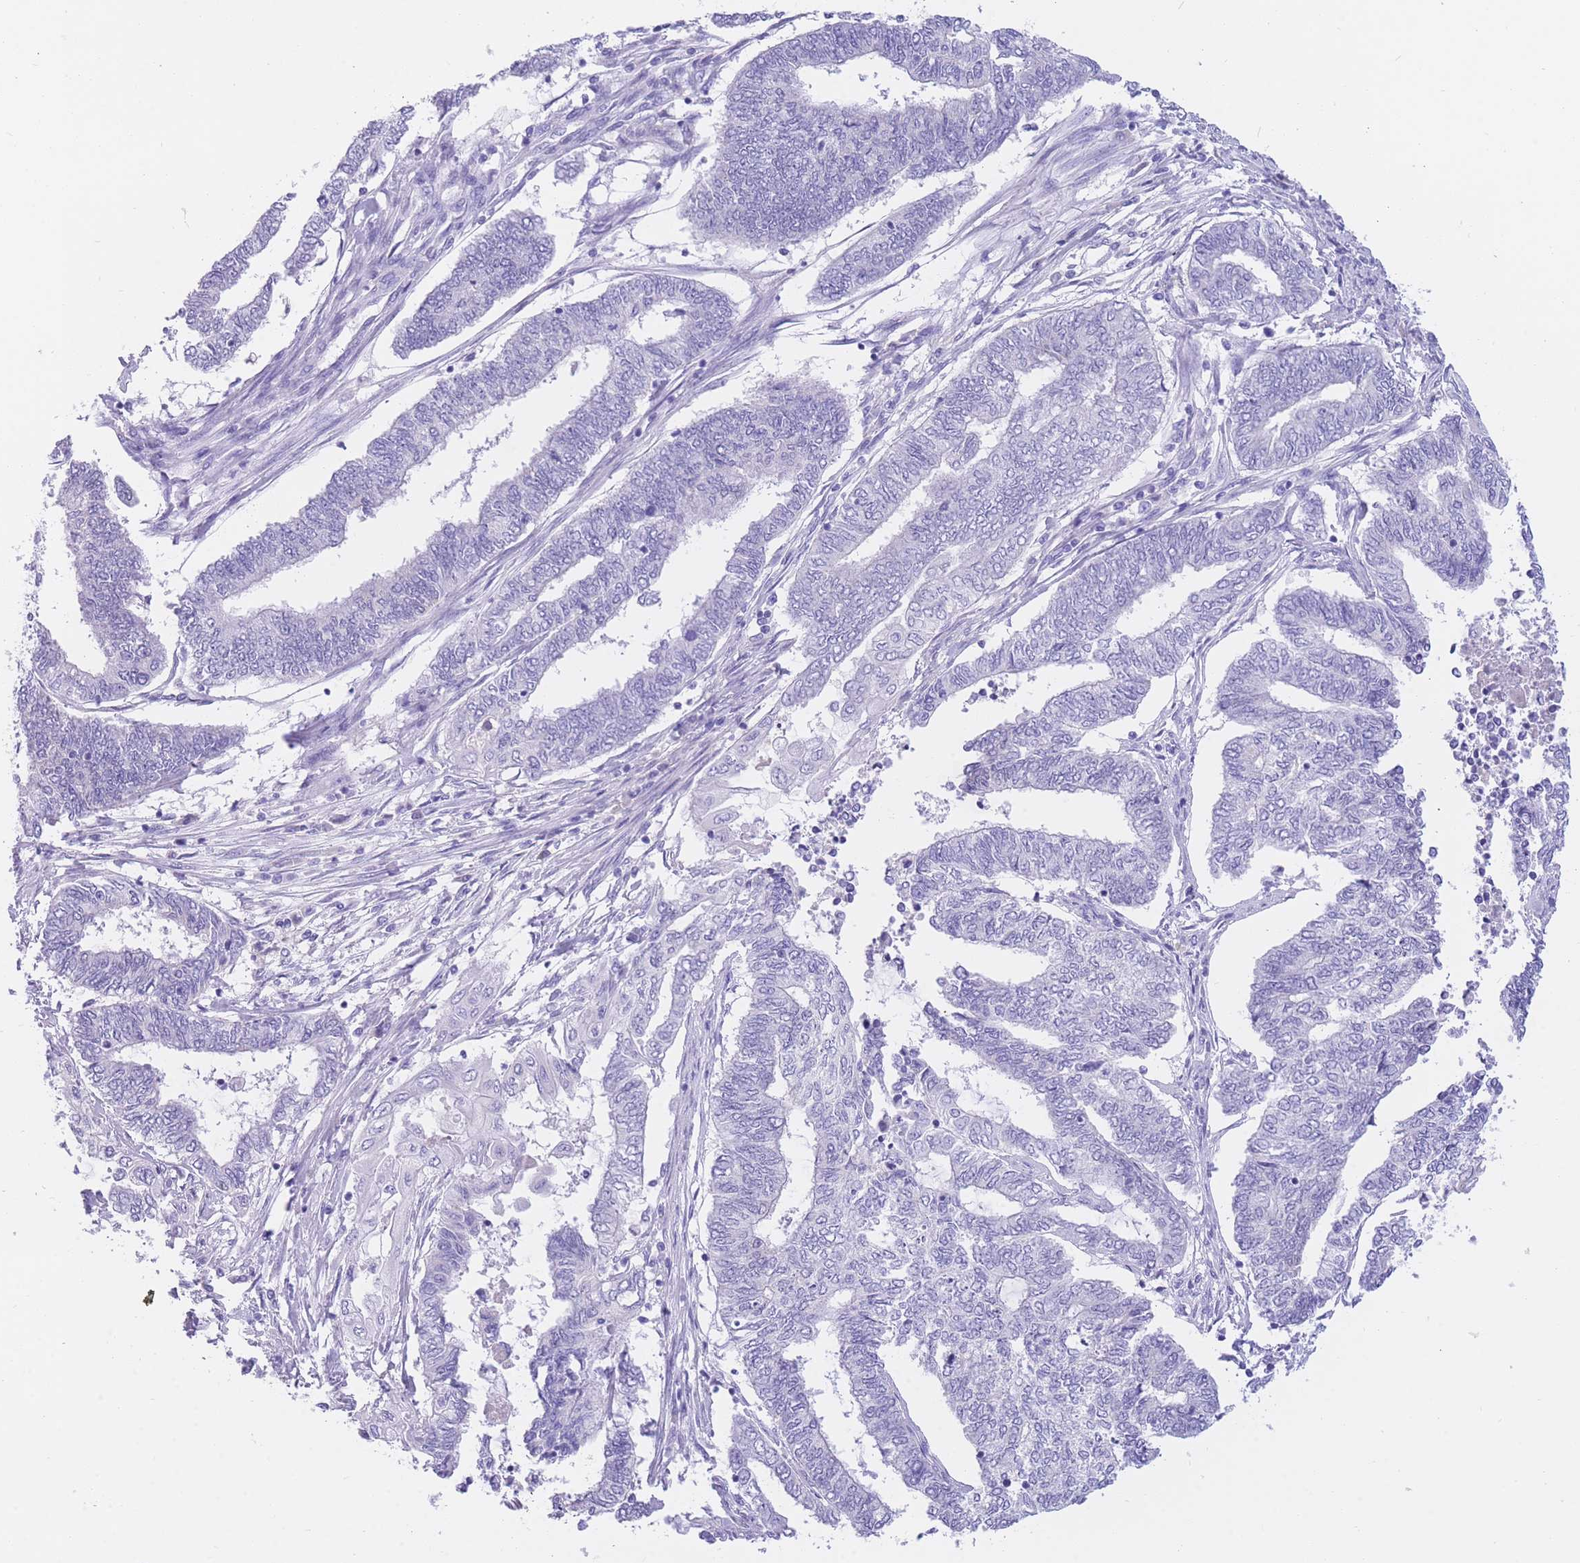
{"staining": {"intensity": "negative", "quantity": "none", "location": "none"}, "tissue": "endometrial cancer", "cell_type": "Tumor cells", "image_type": "cancer", "snomed": [{"axis": "morphology", "description": "Adenocarcinoma, NOS"}, {"axis": "topography", "description": "Uterus"}, {"axis": "topography", "description": "Endometrium"}], "caption": "Tumor cells are negative for brown protein staining in endometrial cancer.", "gene": "SULT1A1", "patient": {"sex": "female", "age": 70}}